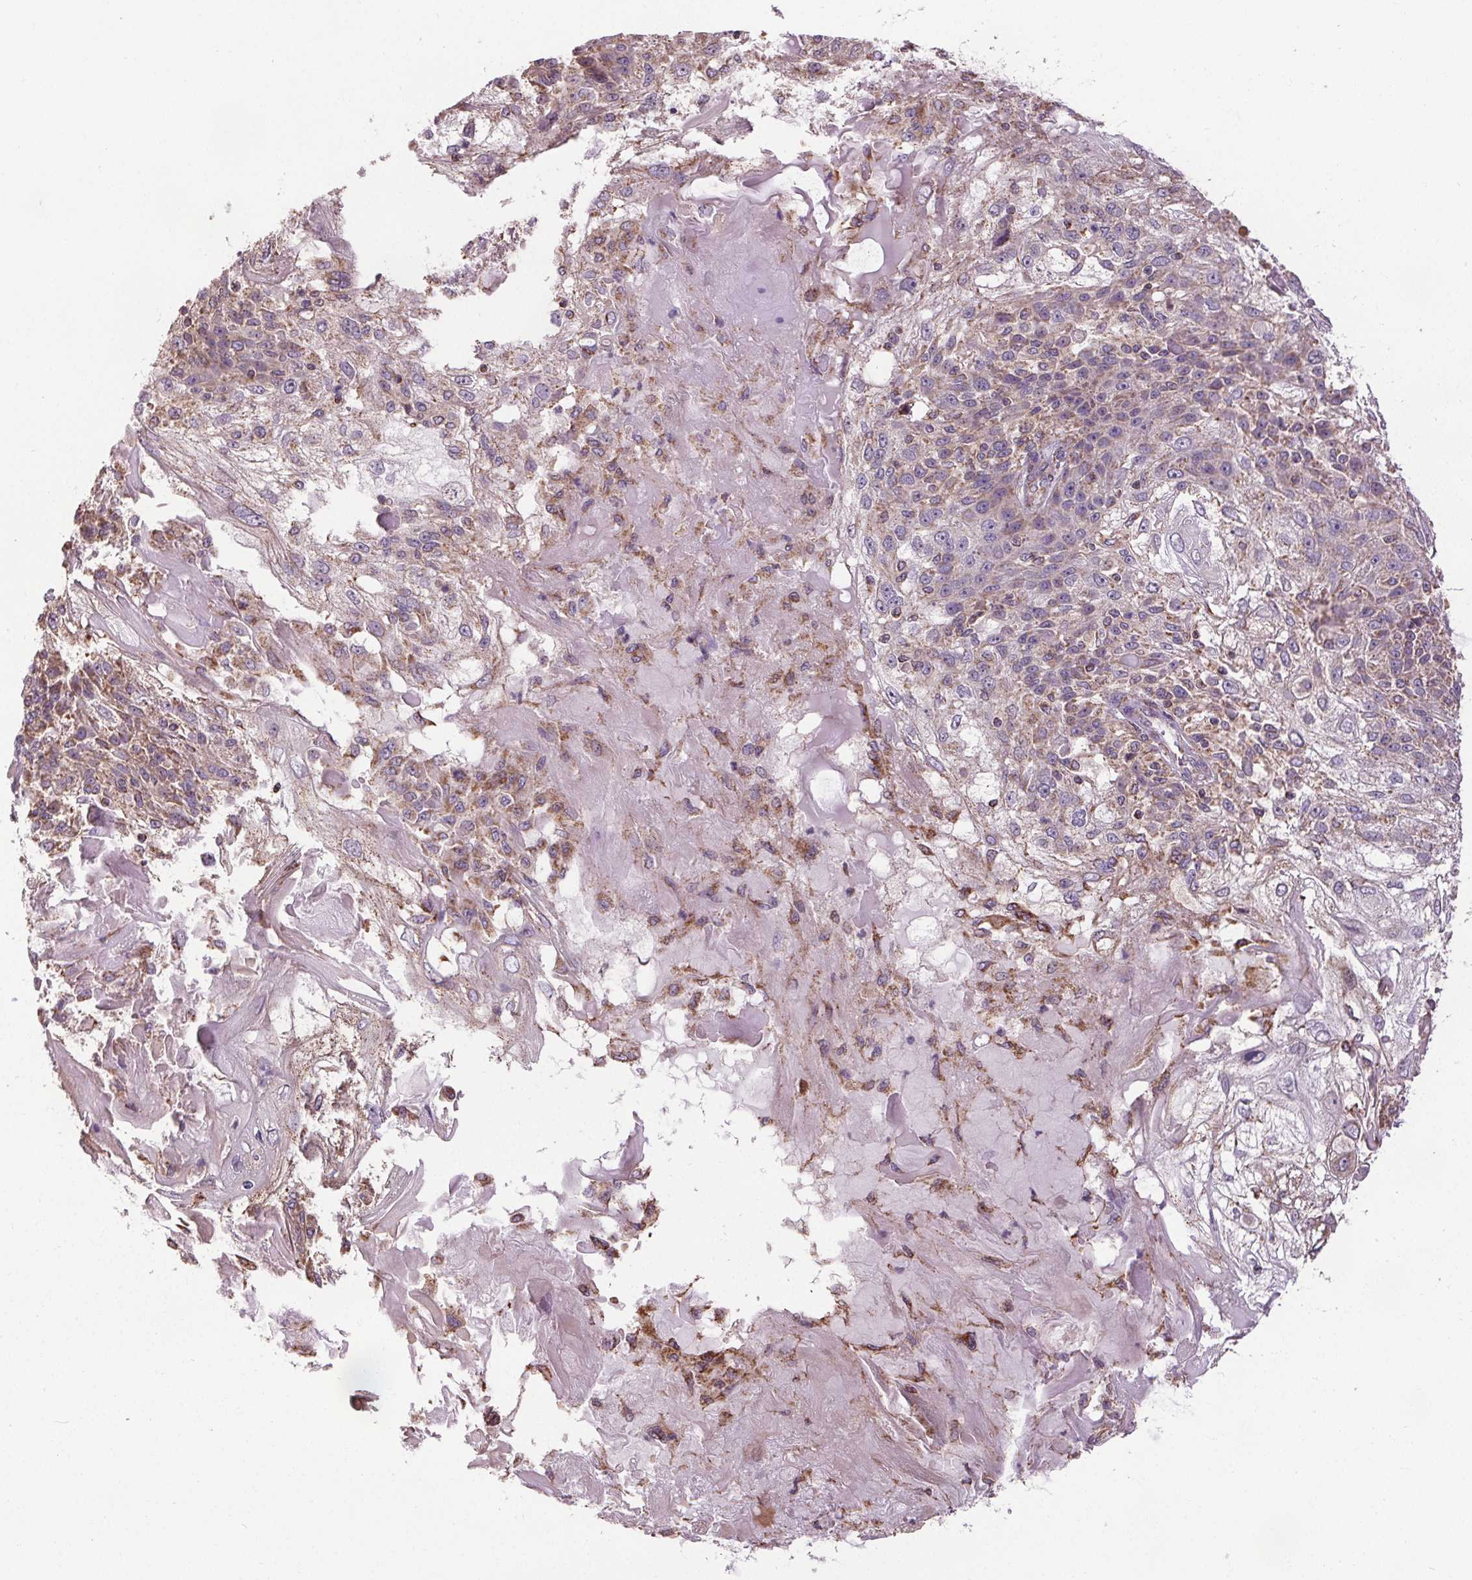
{"staining": {"intensity": "weak", "quantity": "25%-75%", "location": "cytoplasmic/membranous"}, "tissue": "skin cancer", "cell_type": "Tumor cells", "image_type": "cancer", "snomed": [{"axis": "morphology", "description": "Normal tissue, NOS"}, {"axis": "morphology", "description": "Squamous cell carcinoma, NOS"}, {"axis": "topography", "description": "Skin"}], "caption": "Protein expression analysis of human skin cancer (squamous cell carcinoma) reveals weak cytoplasmic/membranous expression in approximately 25%-75% of tumor cells. The staining was performed using DAB (3,3'-diaminobenzidine), with brown indicating positive protein expression. Nuclei are stained blue with hematoxylin.", "gene": "ZNF548", "patient": {"sex": "female", "age": 83}}